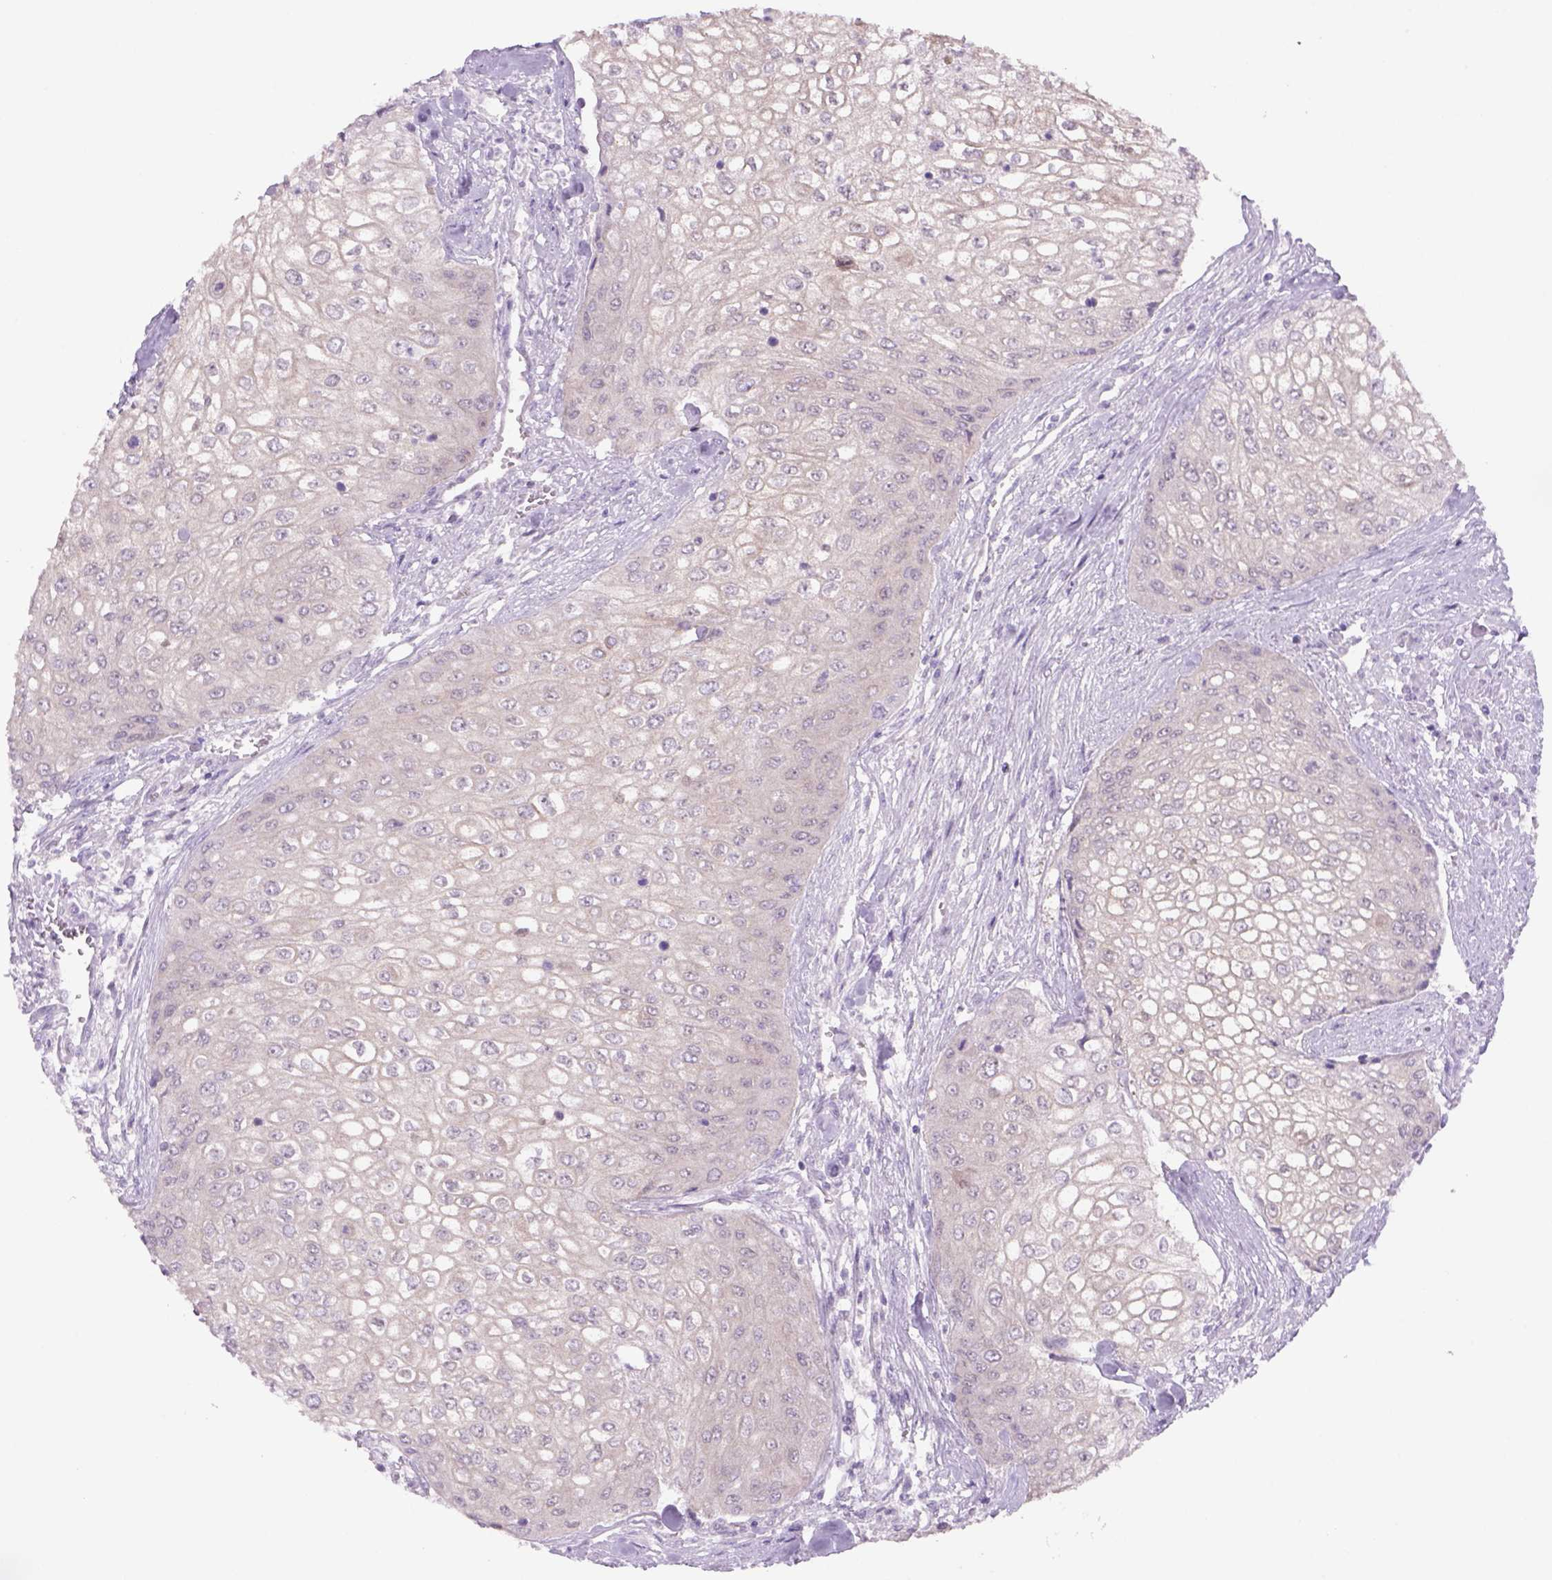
{"staining": {"intensity": "negative", "quantity": "none", "location": "none"}, "tissue": "urothelial cancer", "cell_type": "Tumor cells", "image_type": "cancer", "snomed": [{"axis": "morphology", "description": "Urothelial carcinoma, High grade"}, {"axis": "topography", "description": "Urinary bladder"}], "caption": "Photomicrograph shows no protein staining in tumor cells of high-grade urothelial carcinoma tissue. (Stains: DAB immunohistochemistry with hematoxylin counter stain, Microscopy: brightfield microscopy at high magnification).", "gene": "ADGRV1", "patient": {"sex": "male", "age": 62}}